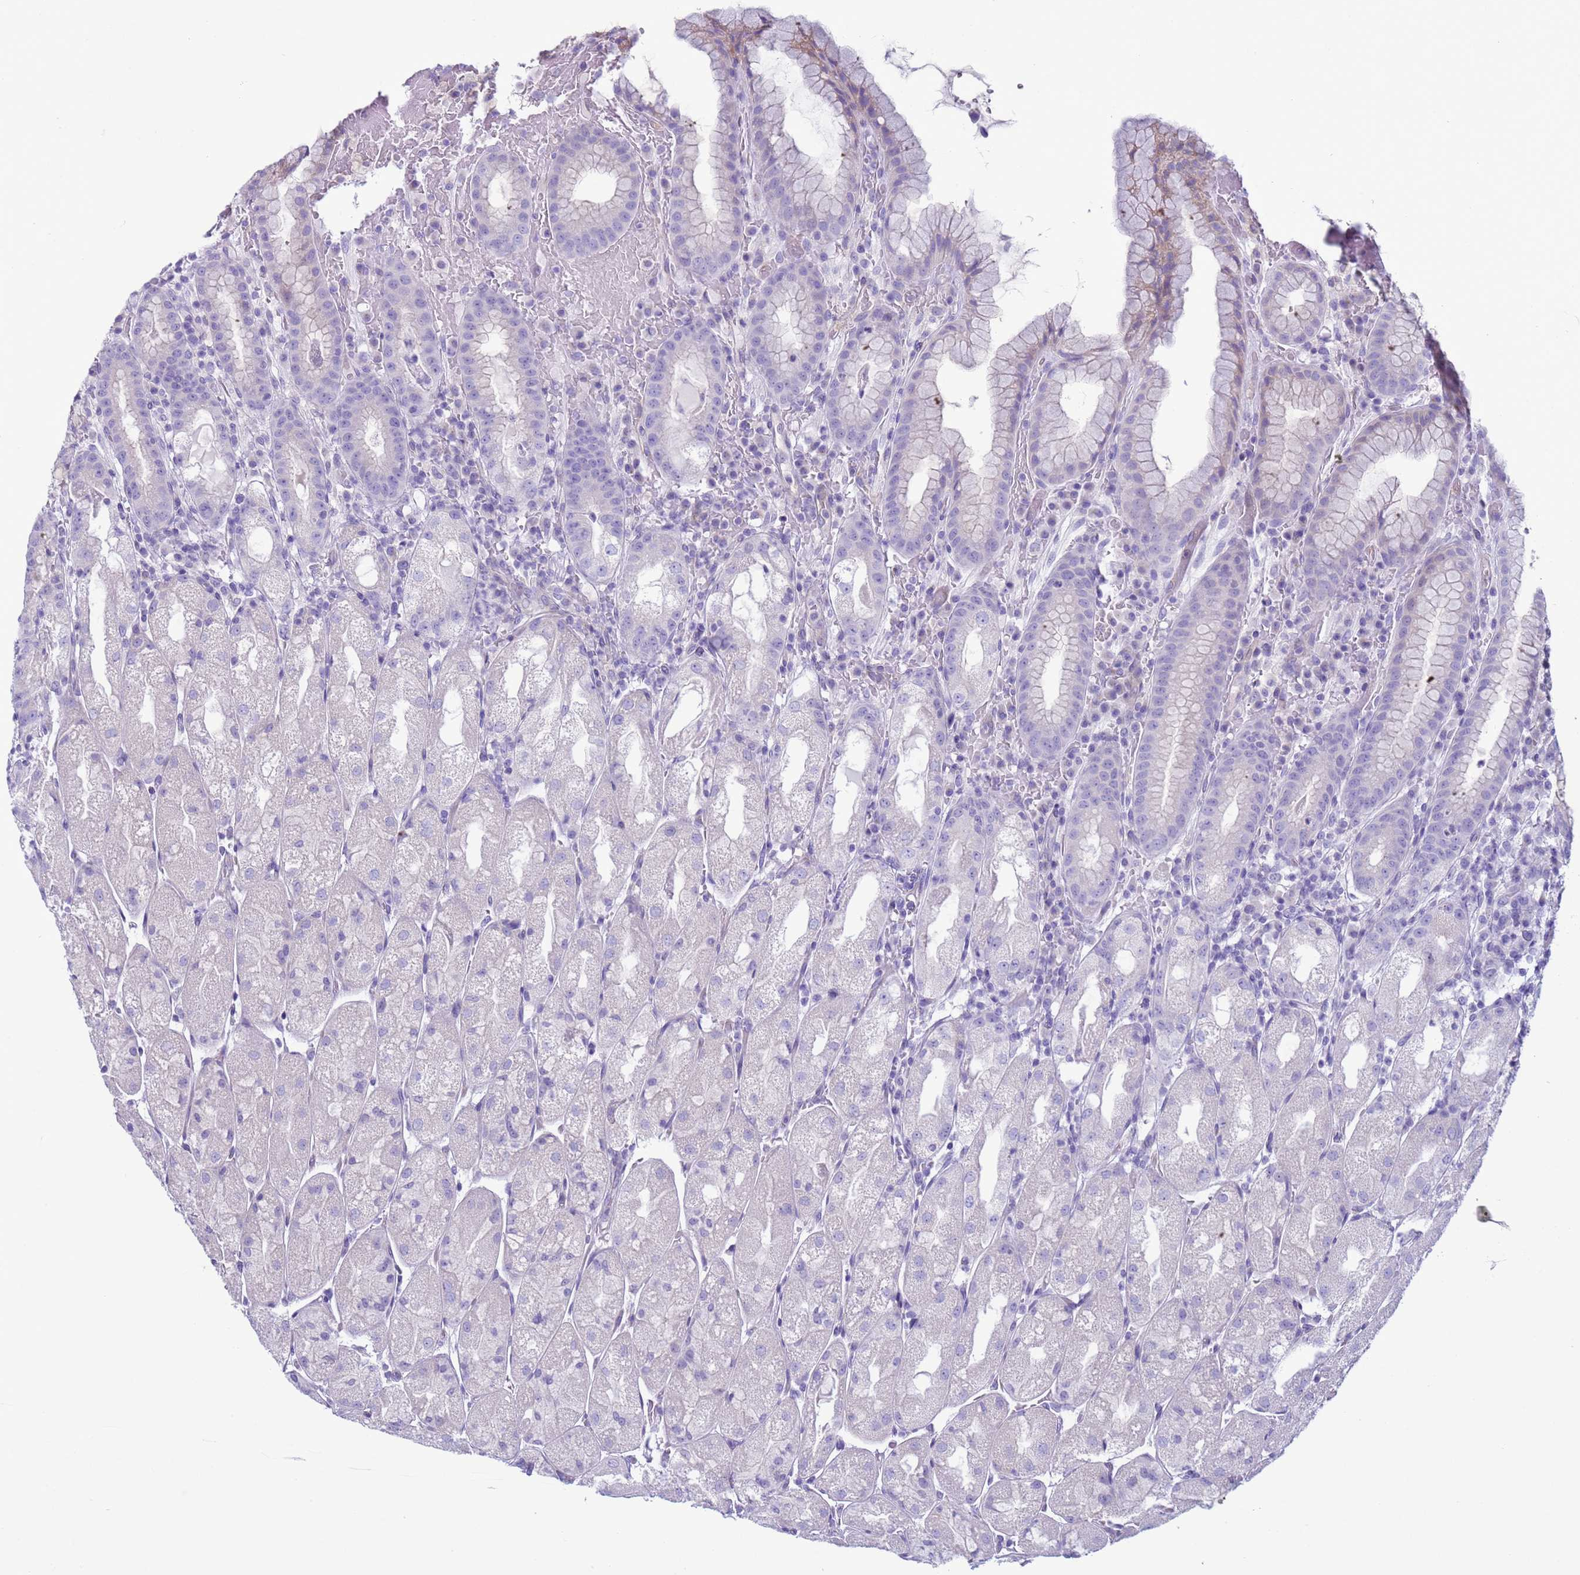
{"staining": {"intensity": "negative", "quantity": "none", "location": "none"}, "tissue": "stomach", "cell_type": "Glandular cells", "image_type": "normal", "snomed": [{"axis": "morphology", "description": "Normal tissue, NOS"}, {"axis": "topography", "description": "Stomach, upper"}], "caption": "Immunohistochemical staining of benign human stomach shows no significant positivity in glandular cells. The staining is performed using DAB brown chromogen with nuclei counter-stained in using hematoxylin.", "gene": "CST1", "patient": {"sex": "male", "age": 52}}